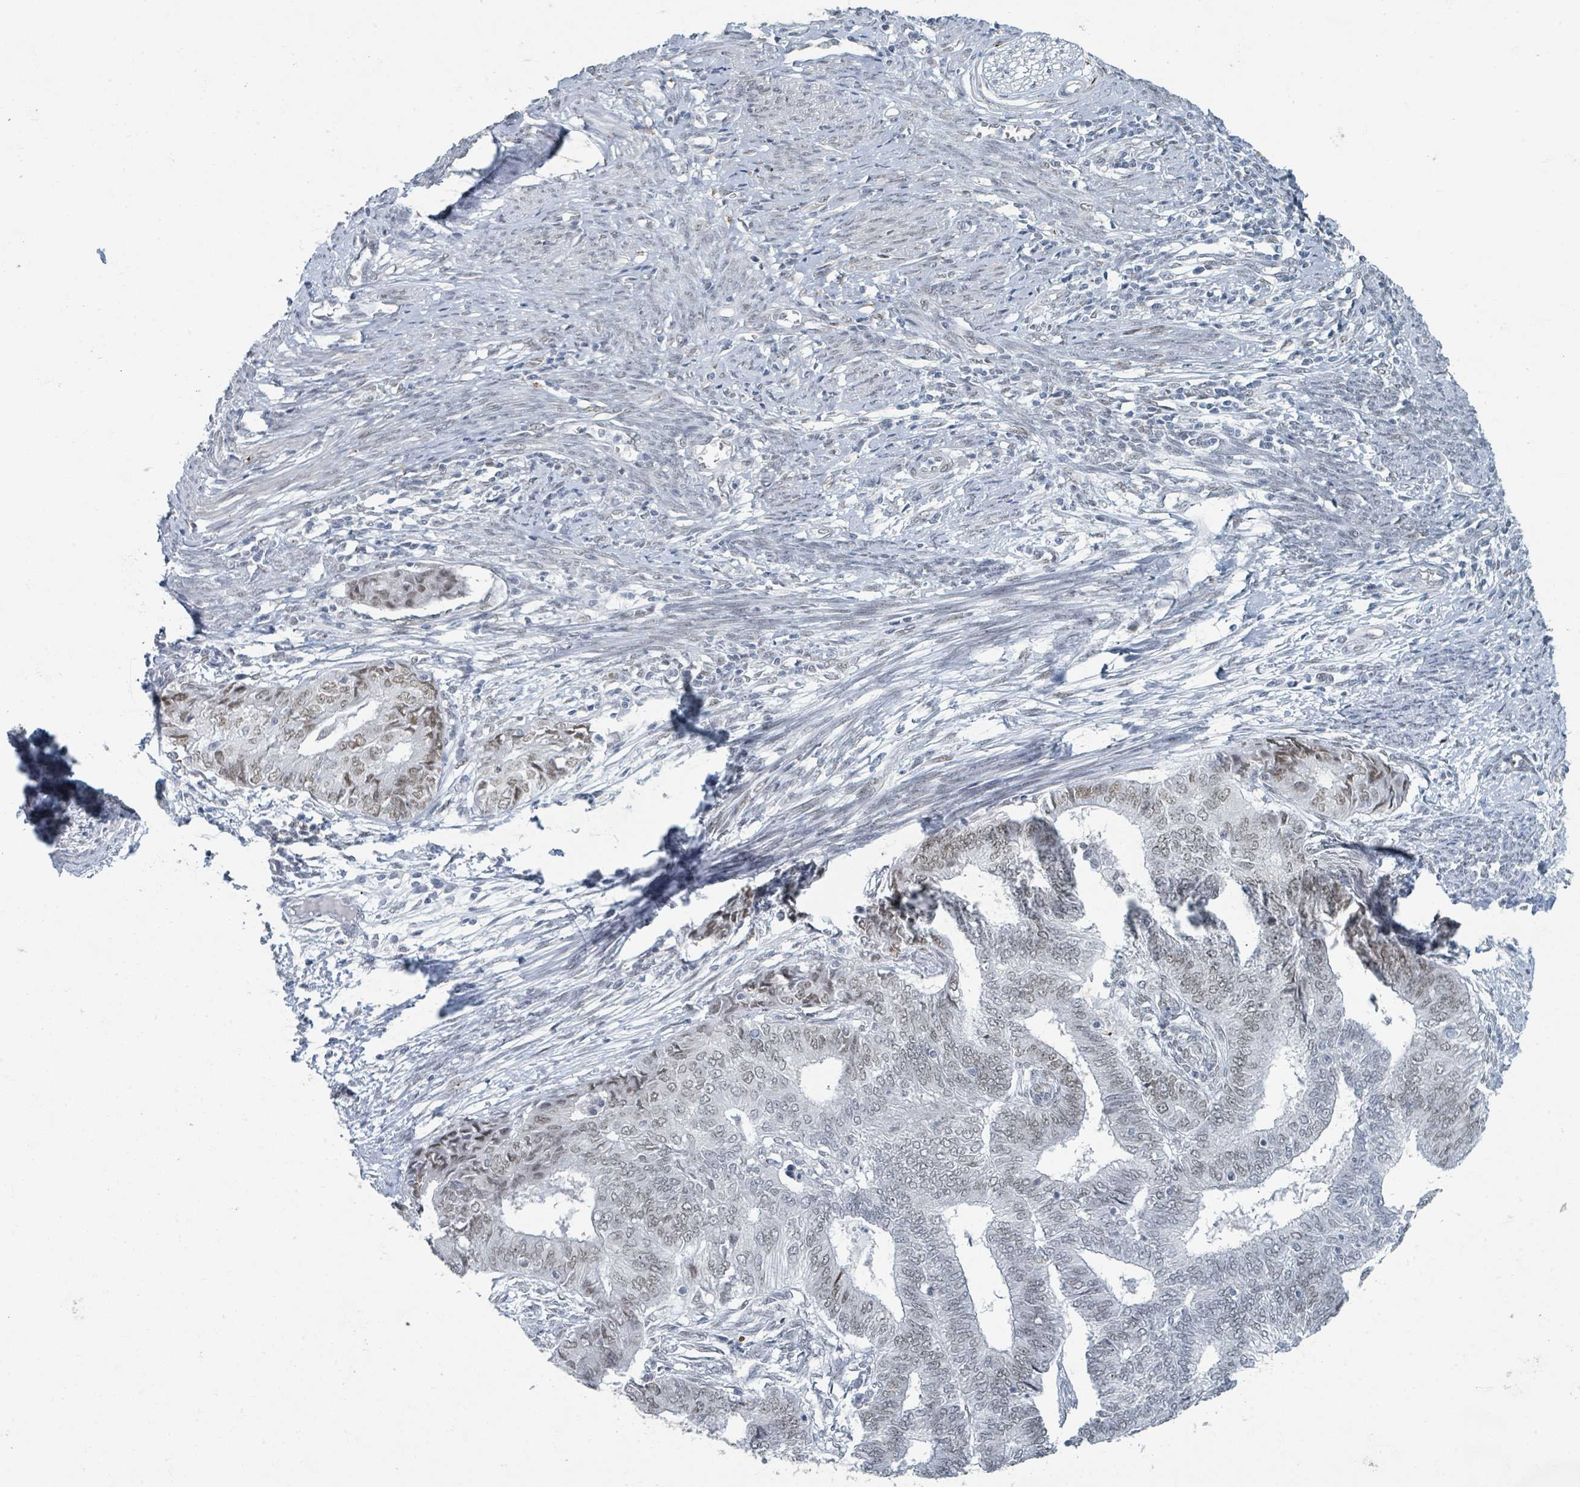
{"staining": {"intensity": "weak", "quantity": "<25%", "location": "nuclear"}, "tissue": "endometrial cancer", "cell_type": "Tumor cells", "image_type": "cancer", "snomed": [{"axis": "morphology", "description": "Adenocarcinoma, NOS"}, {"axis": "topography", "description": "Endometrium"}], "caption": "Immunohistochemical staining of human endometrial adenocarcinoma reveals no significant positivity in tumor cells.", "gene": "EHMT2", "patient": {"sex": "female", "age": 62}}